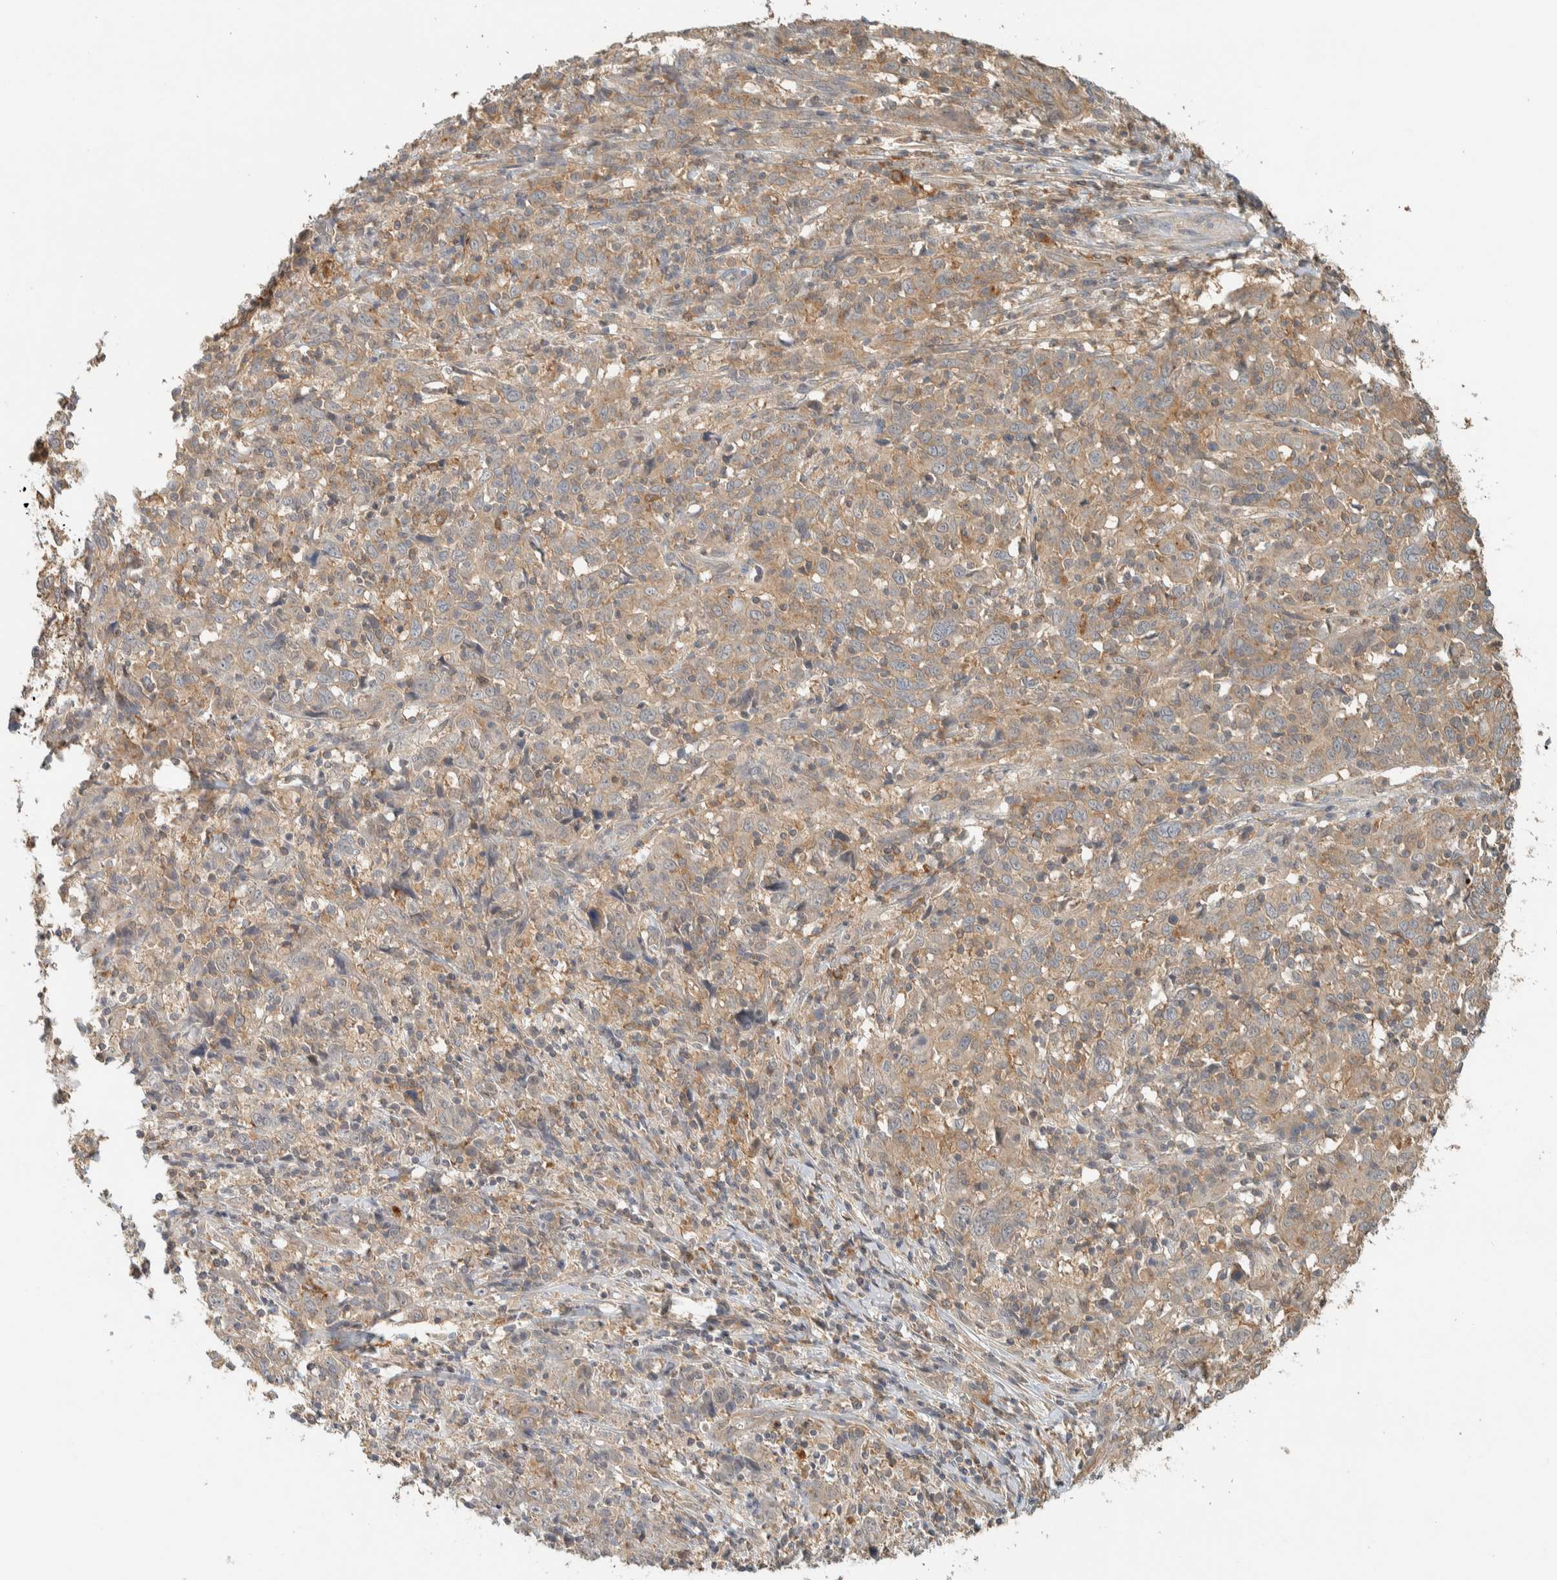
{"staining": {"intensity": "weak", "quantity": "25%-75%", "location": "cytoplasmic/membranous"}, "tissue": "cervical cancer", "cell_type": "Tumor cells", "image_type": "cancer", "snomed": [{"axis": "morphology", "description": "Squamous cell carcinoma, NOS"}, {"axis": "topography", "description": "Cervix"}], "caption": "This photomicrograph displays squamous cell carcinoma (cervical) stained with immunohistochemistry to label a protein in brown. The cytoplasmic/membranous of tumor cells show weak positivity for the protein. Nuclei are counter-stained blue.", "gene": "RAB11FIP1", "patient": {"sex": "female", "age": 46}}